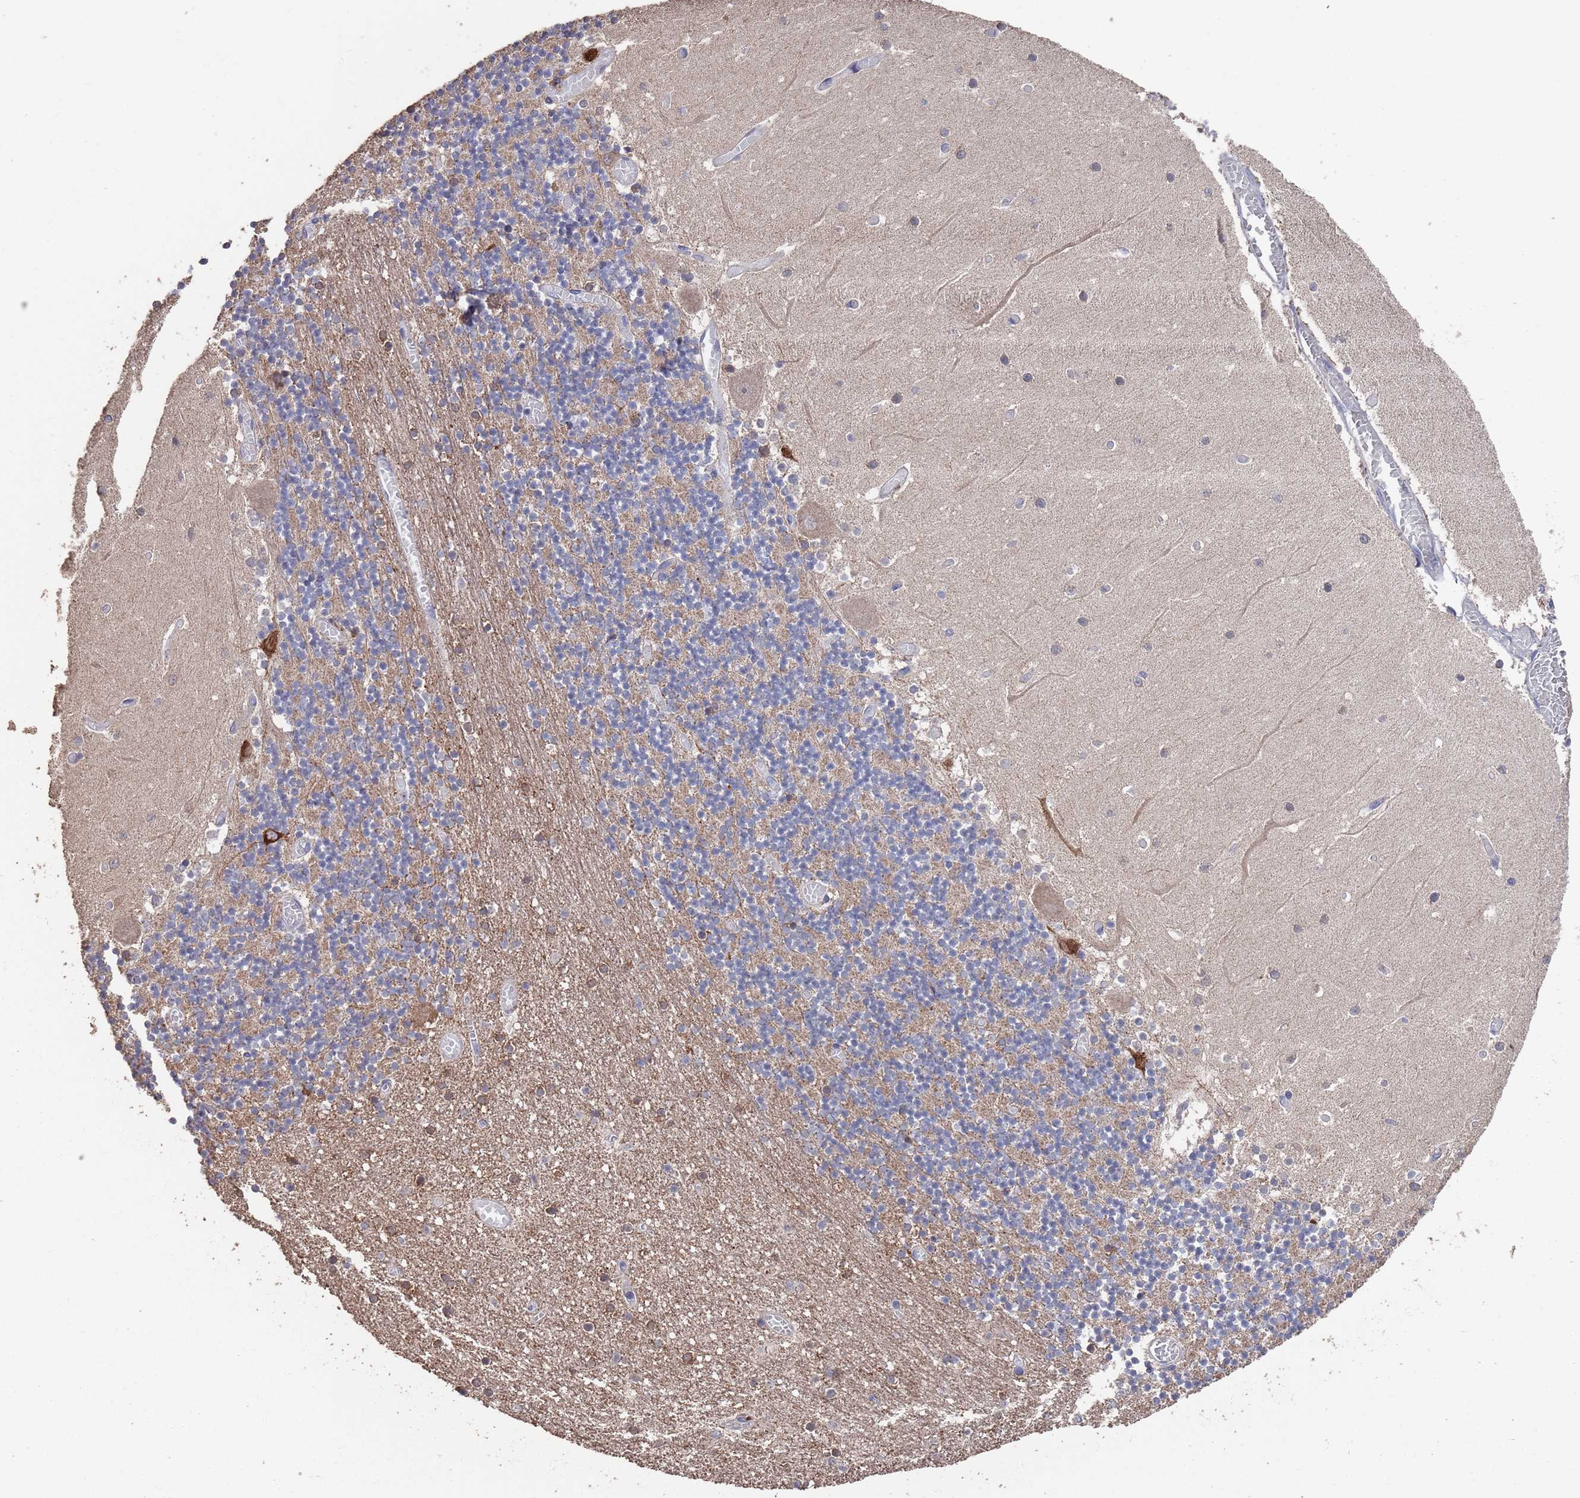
{"staining": {"intensity": "moderate", "quantity": "25%-75%", "location": "cytoplasmic/membranous"}, "tissue": "cerebellum", "cell_type": "Cells in granular layer", "image_type": "normal", "snomed": [{"axis": "morphology", "description": "Normal tissue, NOS"}, {"axis": "topography", "description": "Cerebellum"}], "caption": "An image of human cerebellum stained for a protein demonstrates moderate cytoplasmic/membranous brown staining in cells in granular layer. (brown staining indicates protein expression, while blue staining denotes nuclei).", "gene": "BTBD18", "patient": {"sex": "female", "age": 28}}